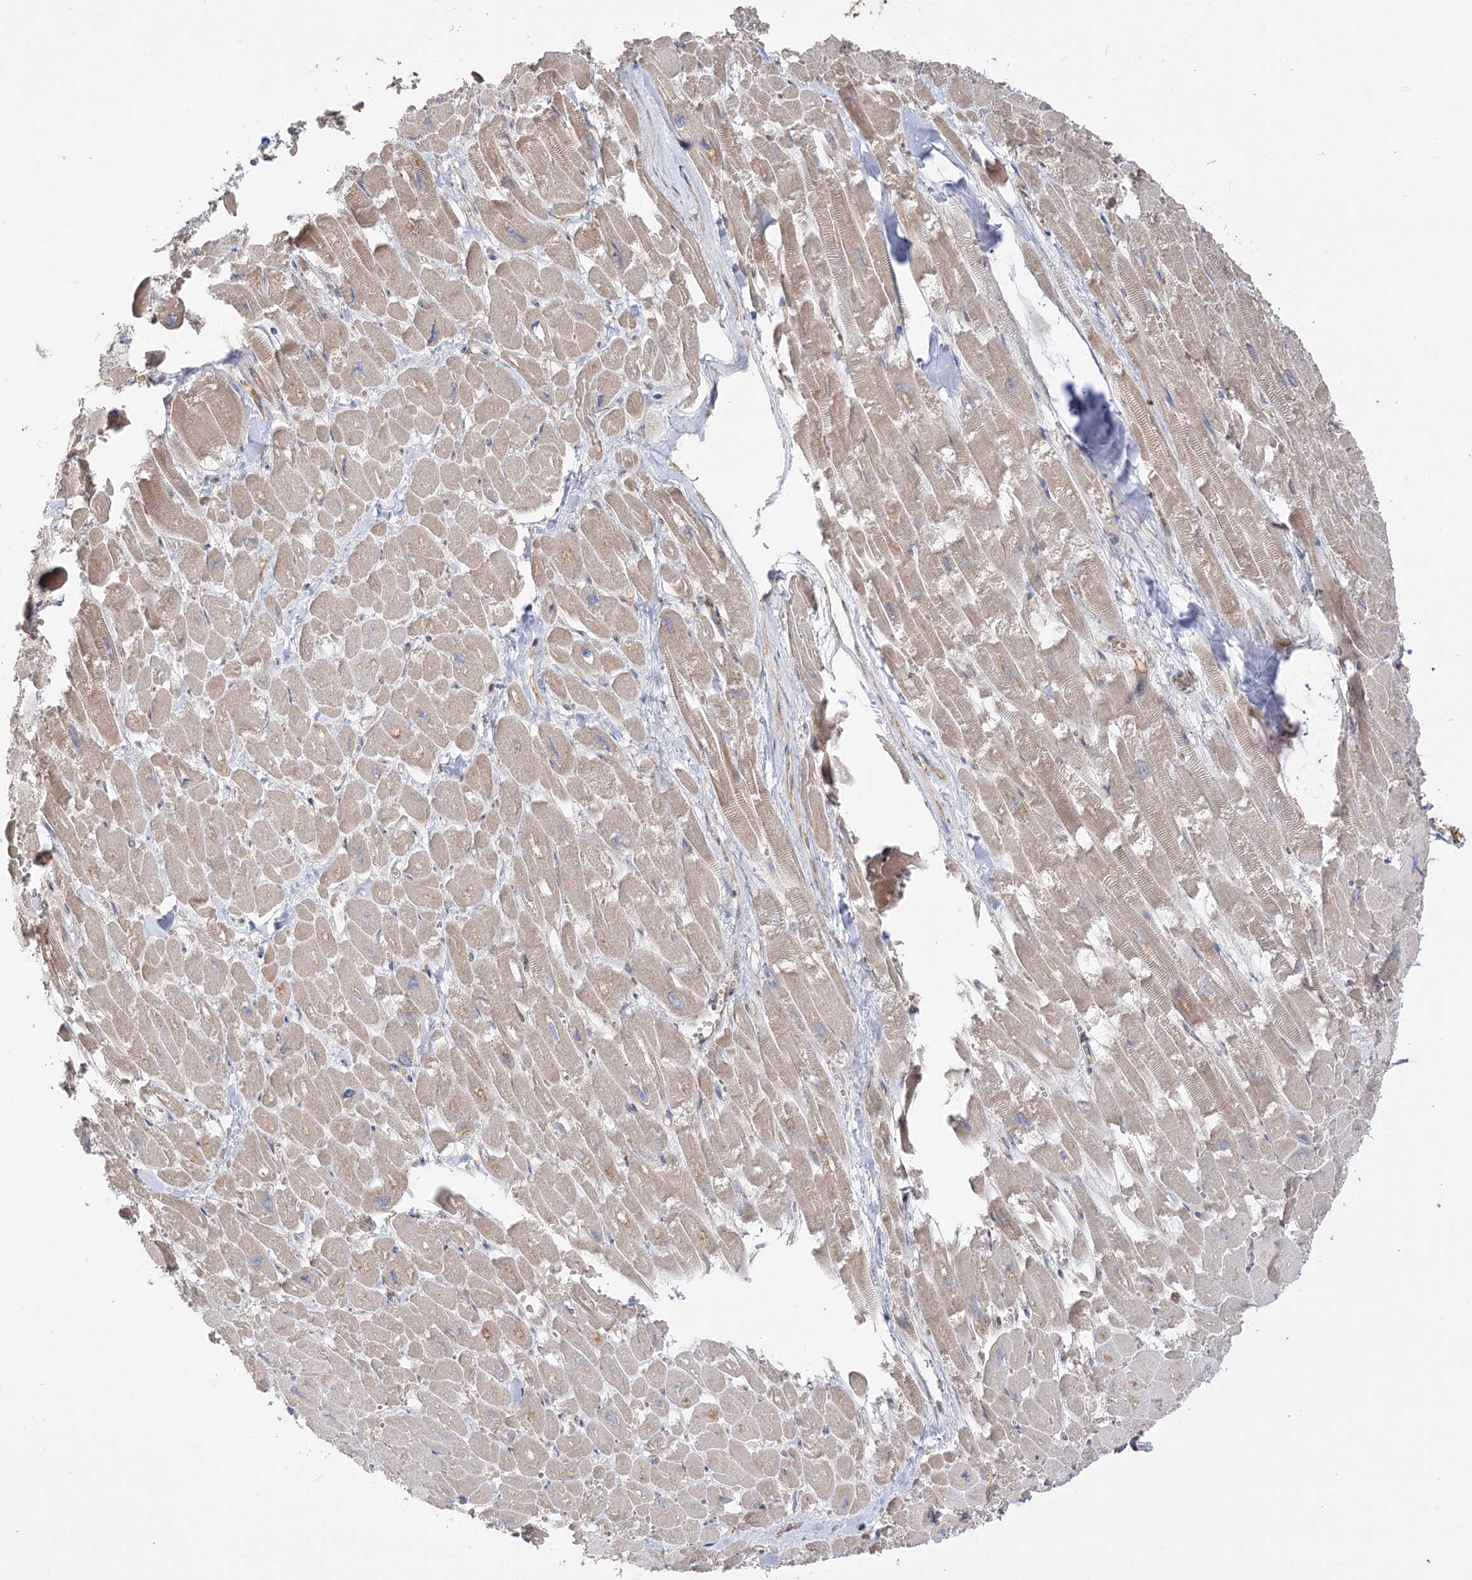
{"staining": {"intensity": "weak", "quantity": "25%-75%", "location": "cytoplasmic/membranous"}, "tissue": "heart muscle", "cell_type": "Cardiomyocytes", "image_type": "normal", "snomed": [{"axis": "morphology", "description": "Normal tissue, NOS"}, {"axis": "topography", "description": "Heart"}], "caption": "Protein positivity by immunohistochemistry (IHC) exhibits weak cytoplasmic/membranous staining in about 25%-75% of cardiomyocytes in benign heart muscle.", "gene": "TBC1D5", "patient": {"sex": "male", "age": 54}}